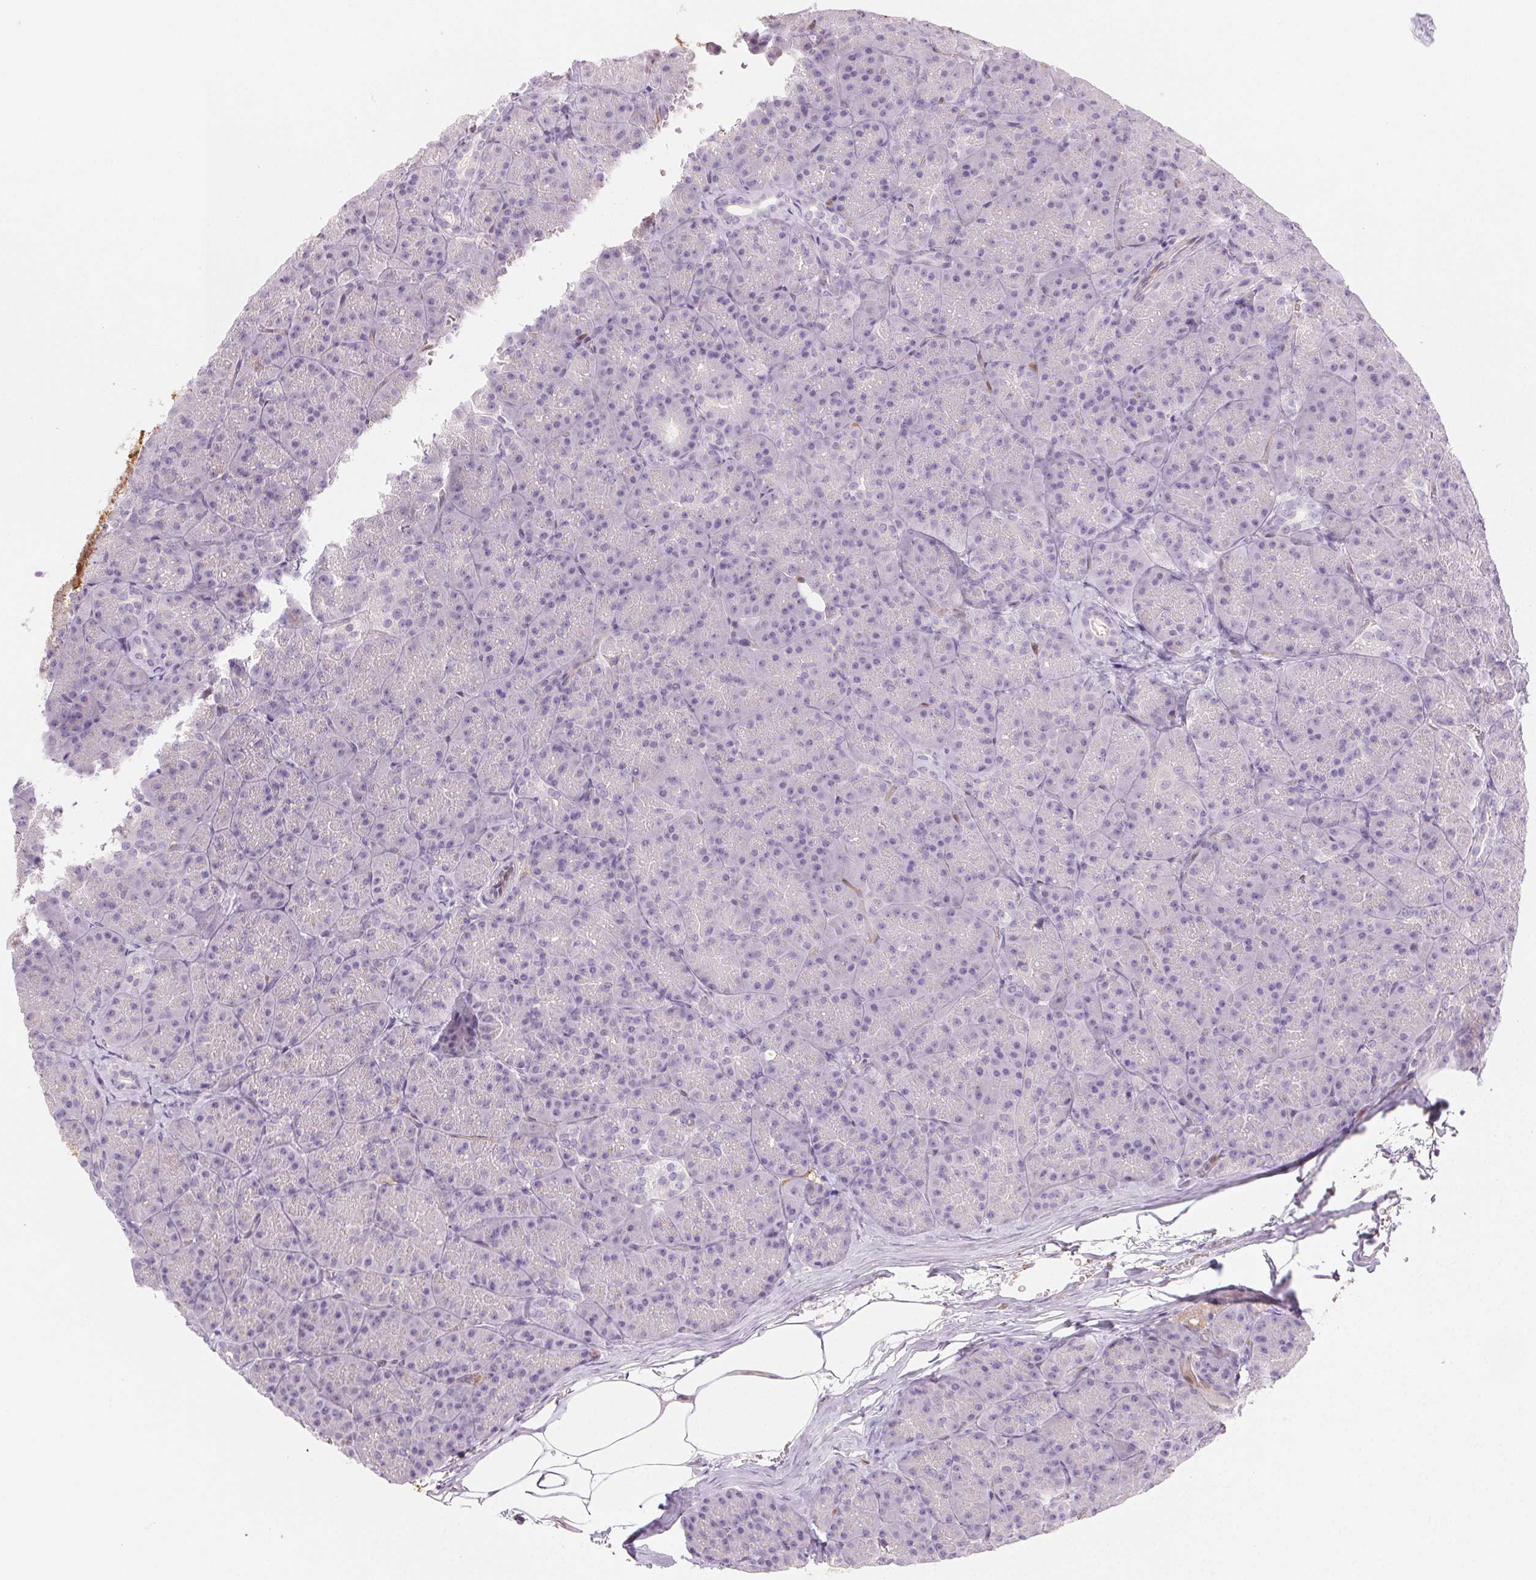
{"staining": {"intensity": "negative", "quantity": "none", "location": "none"}, "tissue": "pancreas", "cell_type": "Exocrine glandular cells", "image_type": "normal", "snomed": [{"axis": "morphology", "description": "Normal tissue, NOS"}, {"axis": "topography", "description": "Pancreas"}], "caption": "Immunohistochemistry (IHC) micrograph of unremarkable pancreas: human pancreas stained with DAB shows no significant protein staining in exocrine glandular cells.", "gene": "TMEM45A", "patient": {"sex": "male", "age": 57}}